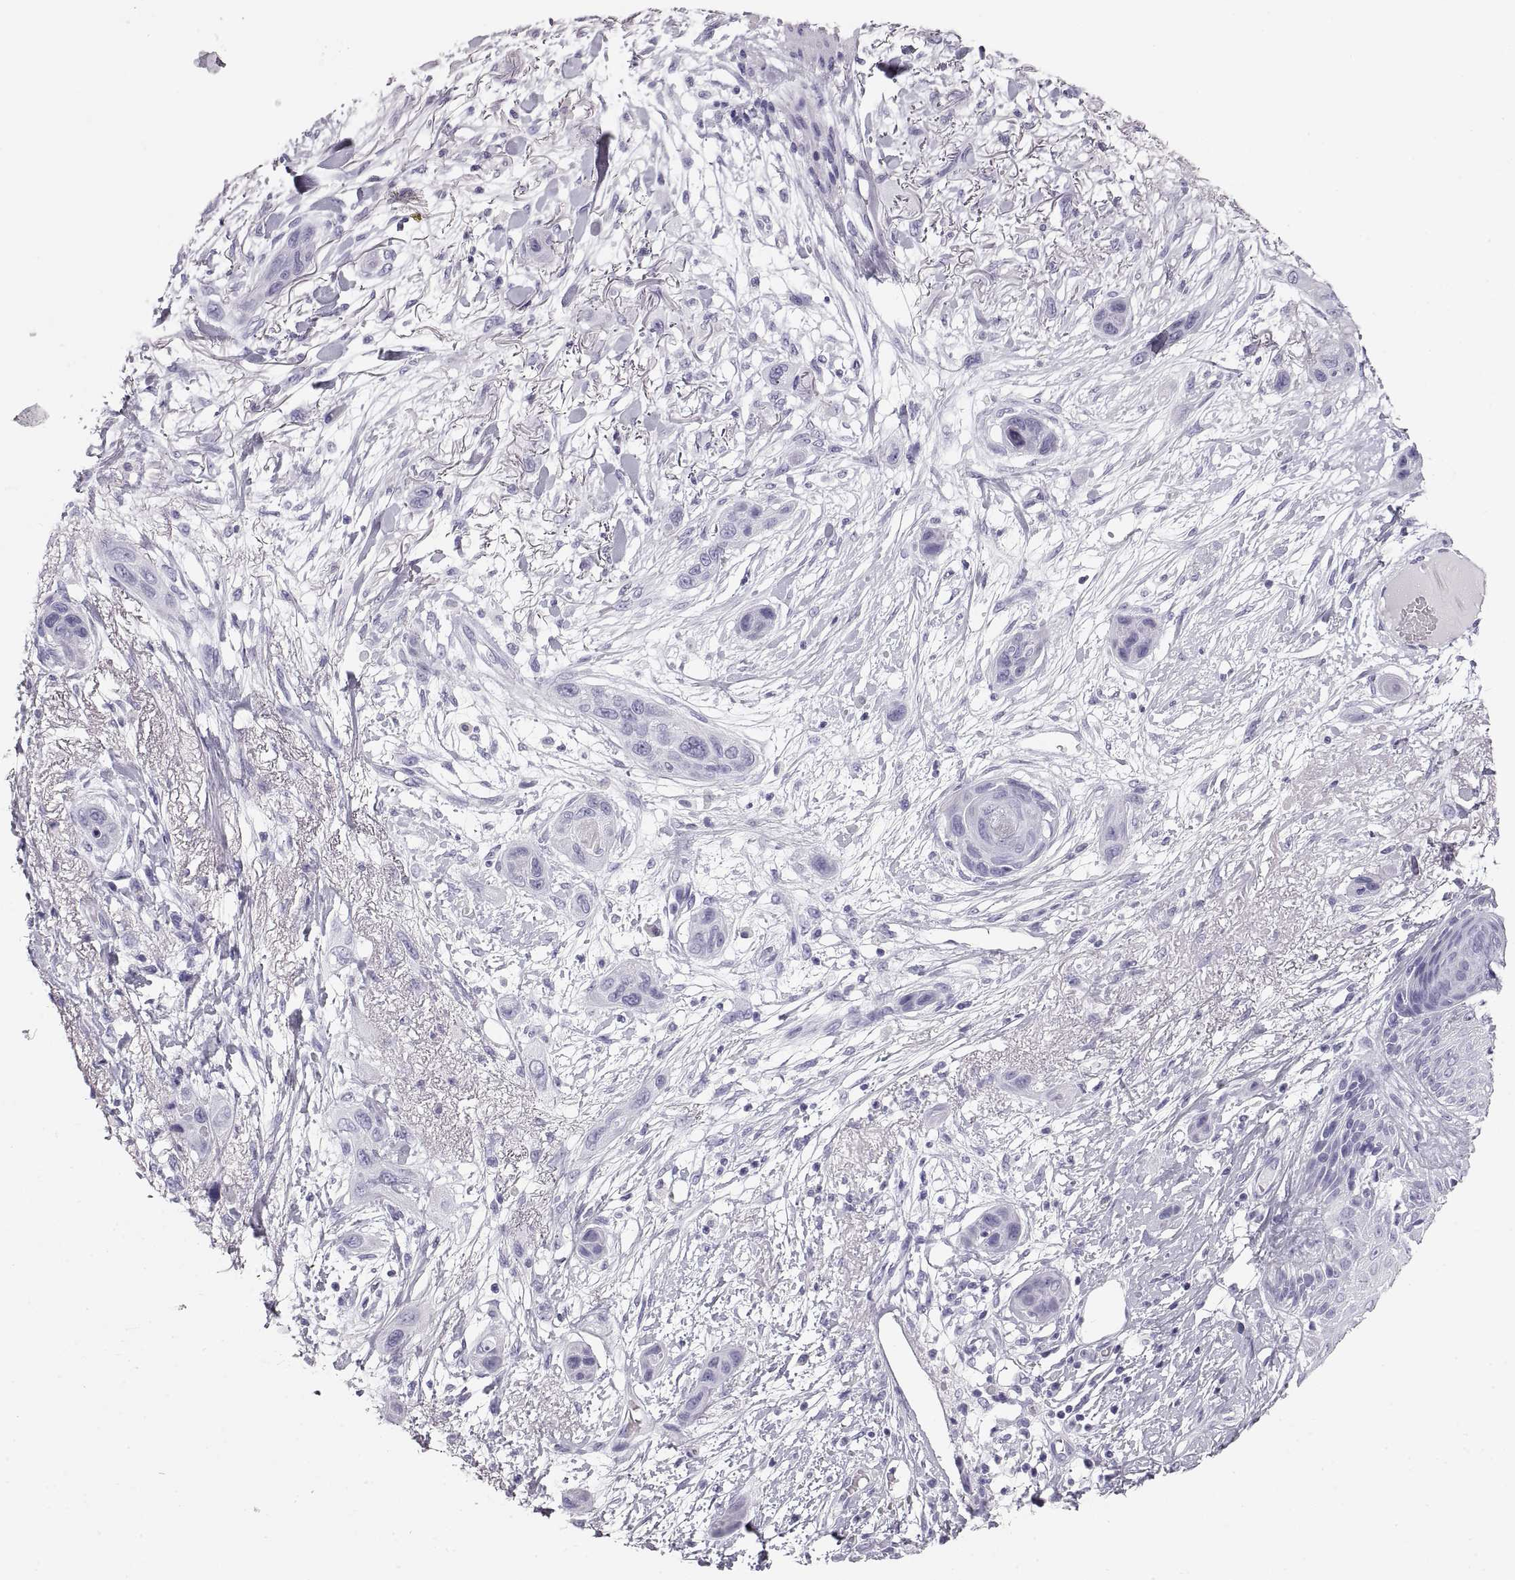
{"staining": {"intensity": "negative", "quantity": "none", "location": "none"}, "tissue": "skin cancer", "cell_type": "Tumor cells", "image_type": "cancer", "snomed": [{"axis": "morphology", "description": "Squamous cell carcinoma, NOS"}, {"axis": "topography", "description": "Skin"}], "caption": "High power microscopy histopathology image of an immunohistochemistry (IHC) image of skin cancer, revealing no significant positivity in tumor cells.", "gene": "CRYAA", "patient": {"sex": "male", "age": 79}}